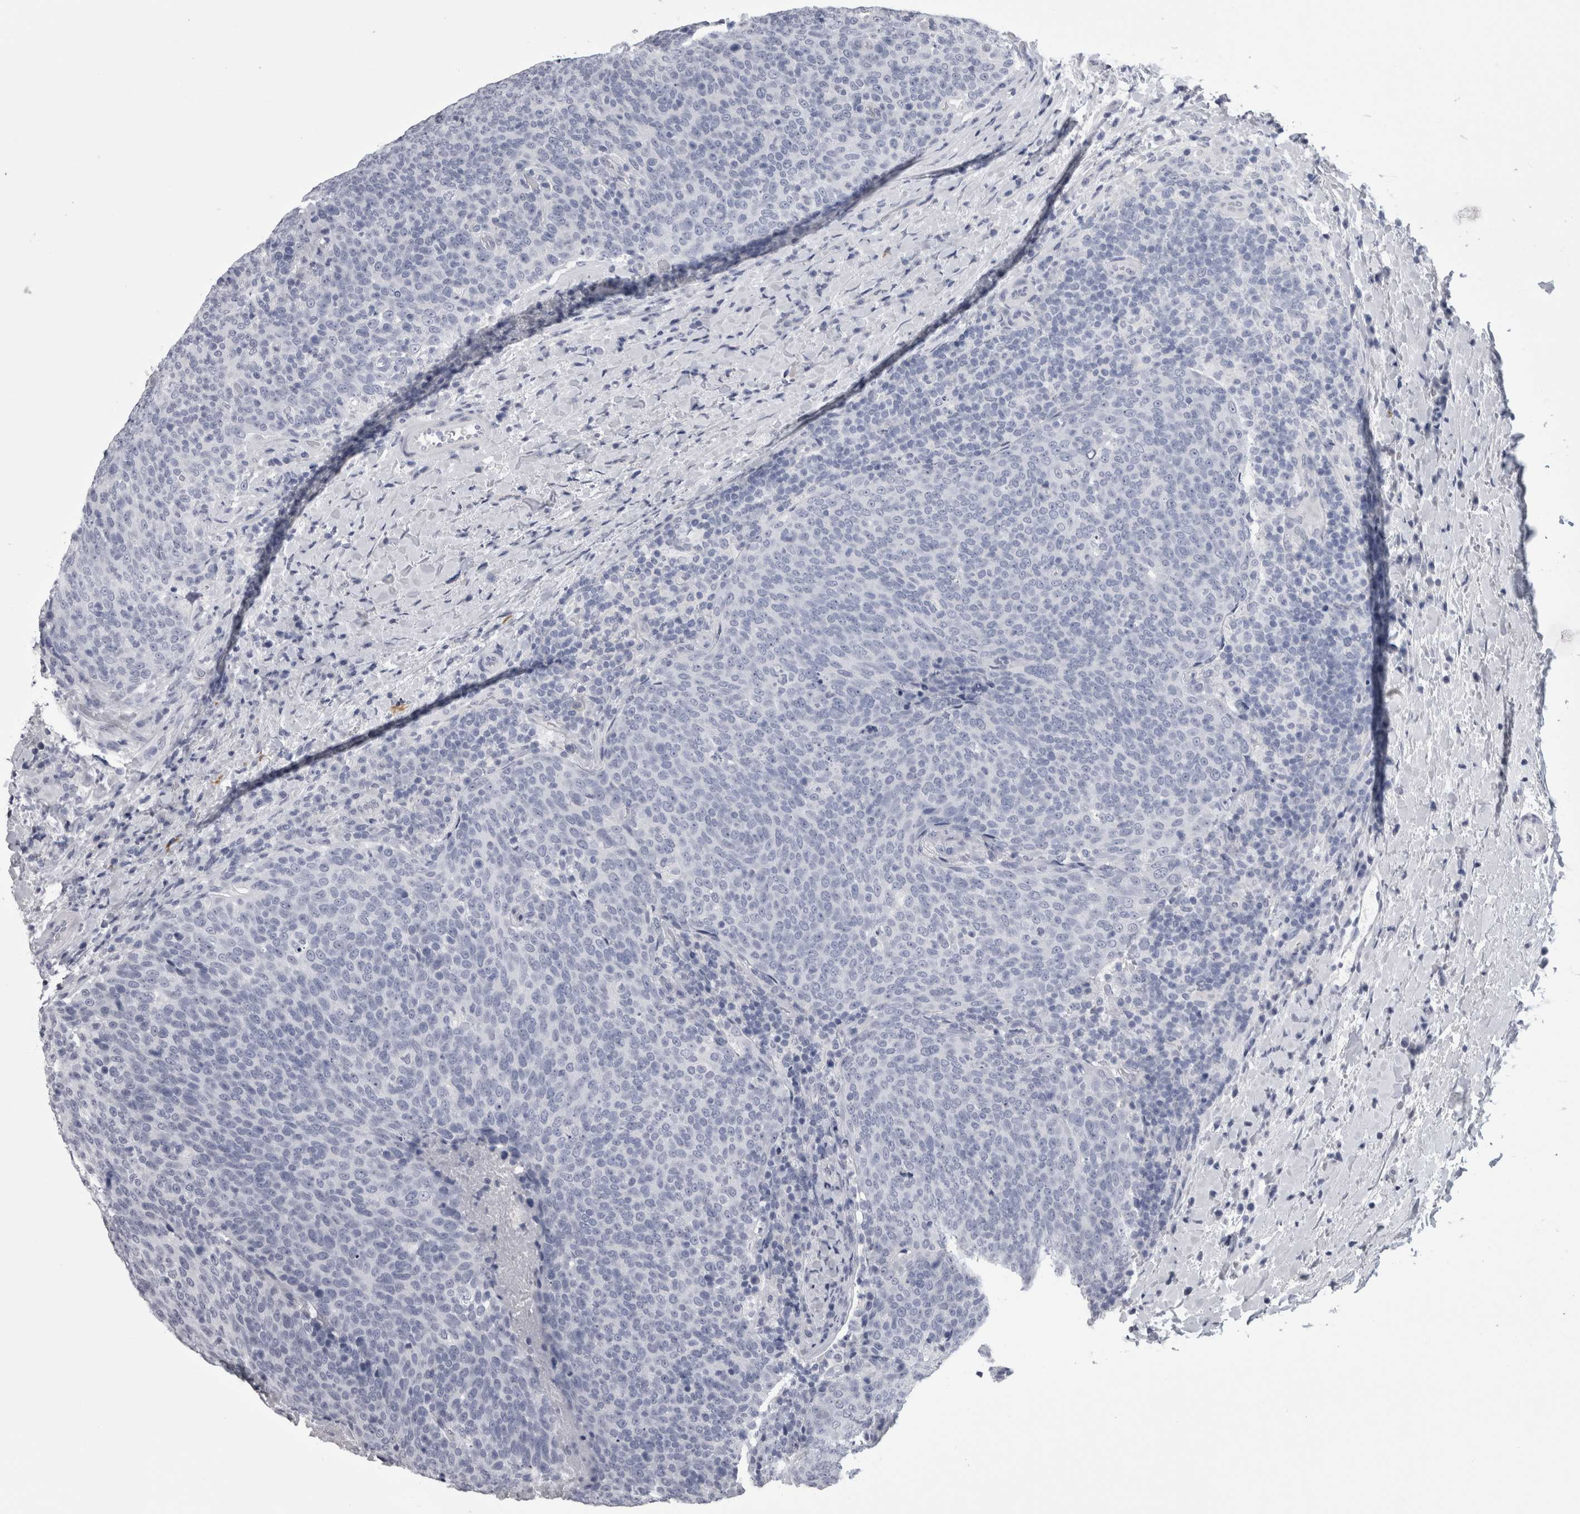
{"staining": {"intensity": "negative", "quantity": "none", "location": "none"}, "tissue": "head and neck cancer", "cell_type": "Tumor cells", "image_type": "cancer", "snomed": [{"axis": "morphology", "description": "Squamous cell carcinoma, NOS"}, {"axis": "morphology", "description": "Squamous cell carcinoma, metastatic, NOS"}, {"axis": "topography", "description": "Lymph node"}, {"axis": "topography", "description": "Head-Neck"}], "caption": "Immunohistochemistry (IHC) micrograph of human head and neck cancer stained for a protein (brown), which displays no staining in tumor cells.", "gene": "AFMID", "patient": {"sex": "male", "age": 62}}